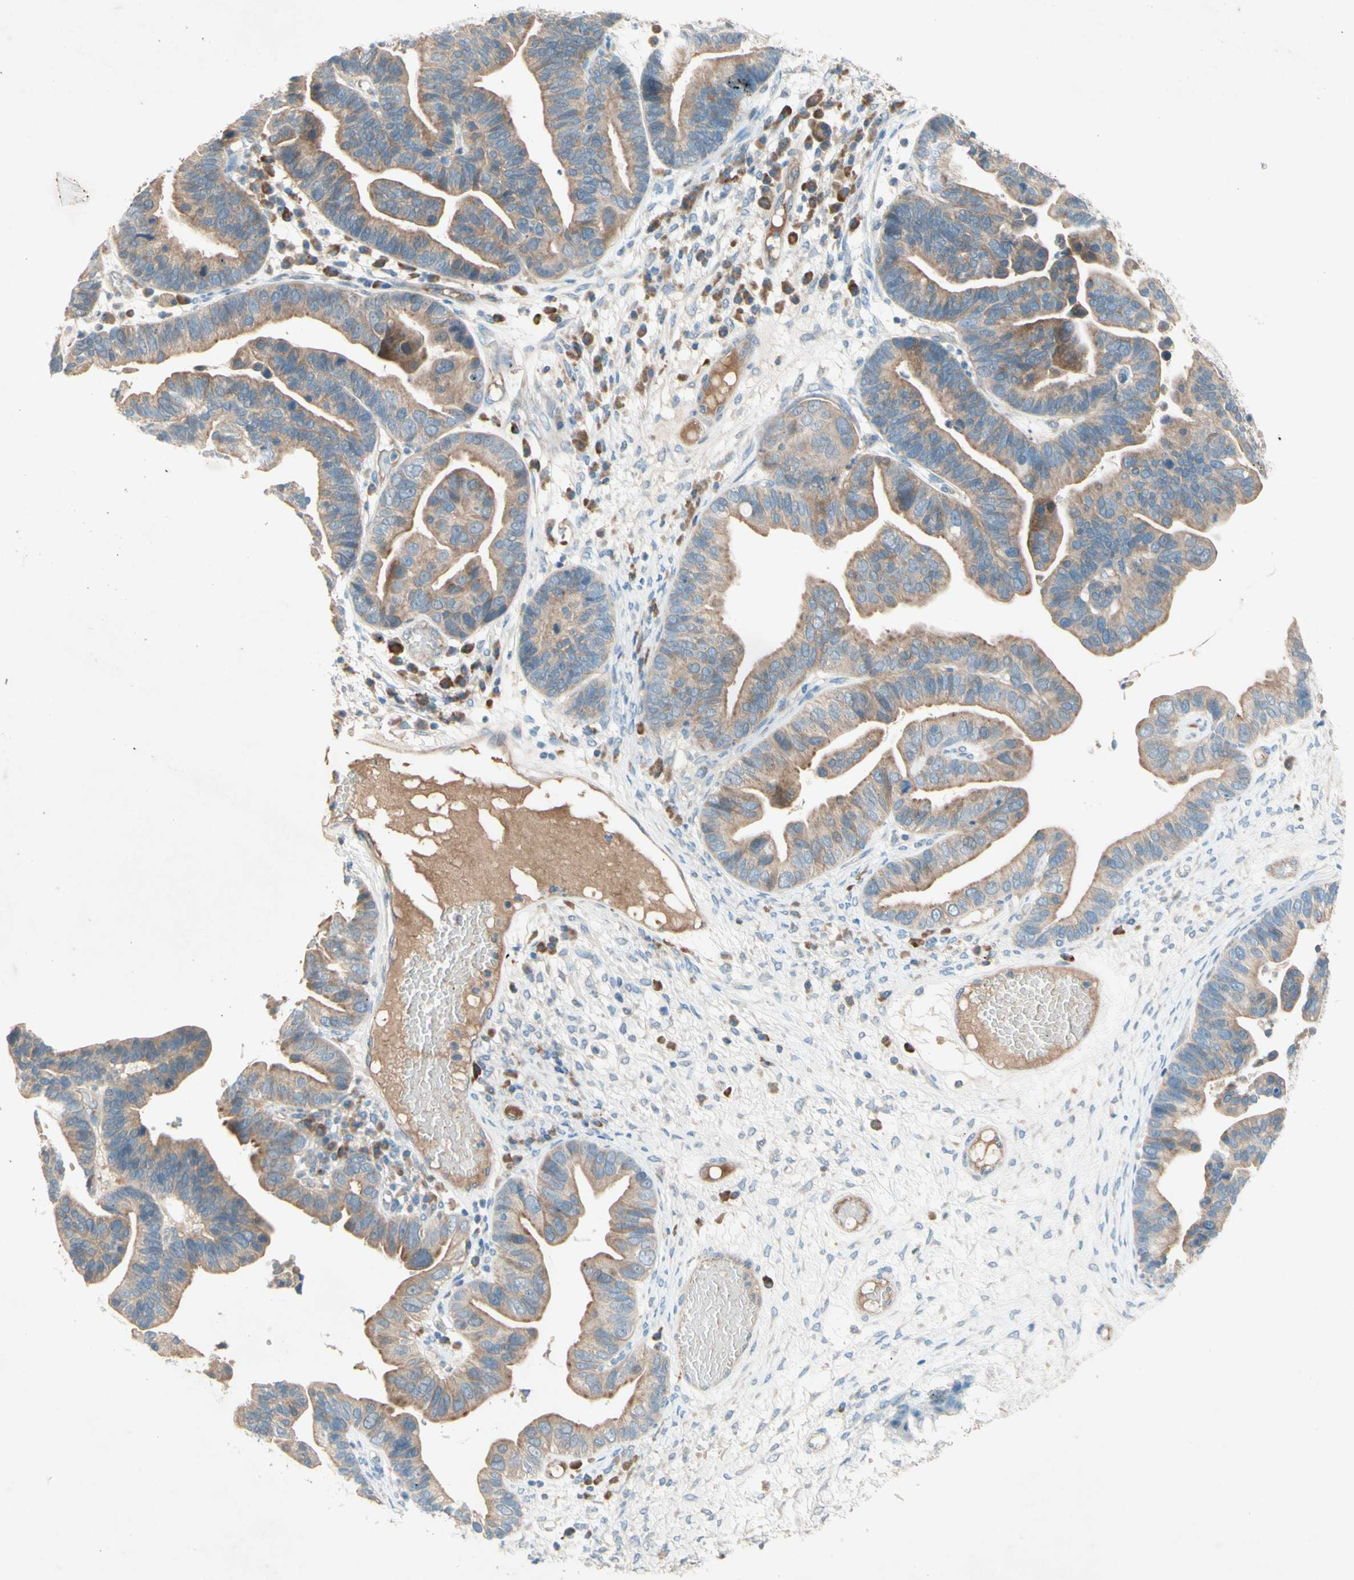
{"staining": {"intensity": "moderate", "quantity": ">75%", "location": "cytoplasmic/membranous"}, "tissue": "ovarian cancer", "cell_type": "Tumor cells", "image_type": "cancer", "snomed": [{"axis": "morphology", "description": "Cystadenocarcinoma, serous, NOS"}, {"axis": "topography", "description": "Ovary"}], "caption": "Moderate cytoplasmic/membranous protein positivity is appreciated in about >75% of tumor cells in ovarian cancer (serous cystadenocarcinoma).", "gene": "IL2", "patient": {"sex": "female", "age": 56}}